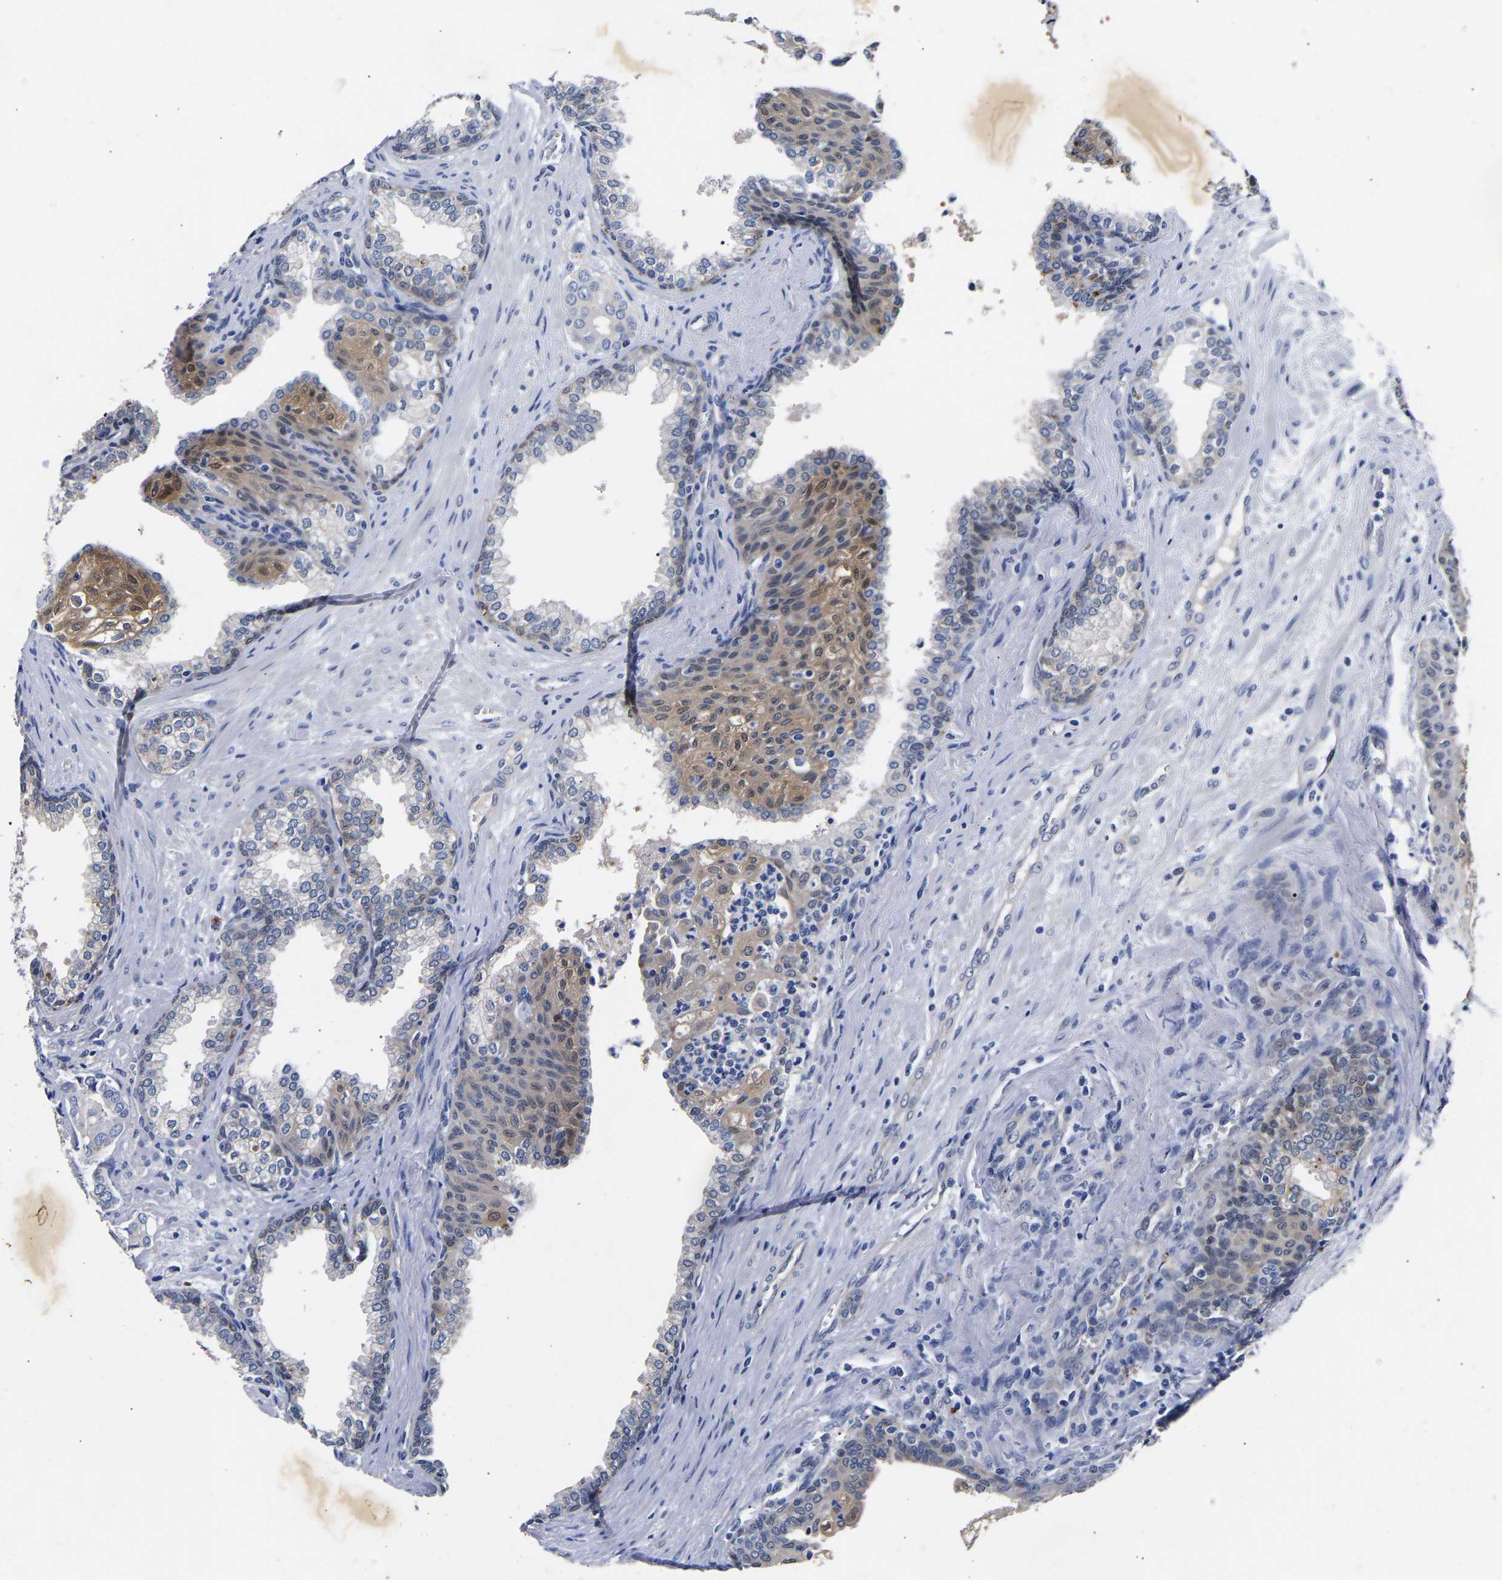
{"staining": {"intensity": "moderate", "quantity": "<25%", "location": "cytoplasmic/membranous"}, "tissue": "prostate cancer", "cell_type": "Tumor cells", "image_type": "cancer", "snomed": [{"axis": "morphology", "description": "Adenocarcinoma, High grade"}, {"axis": "topography", "description": "Prostate"}], "caption": "IHC image of prostate cancer stained for a protein (brown), which displays low levels of moderate cytoplasmic/membranous positivity in about <25% of tumor cells.", "gene": "CCDC6", "patient": {"sex": "male", "age": 52}}